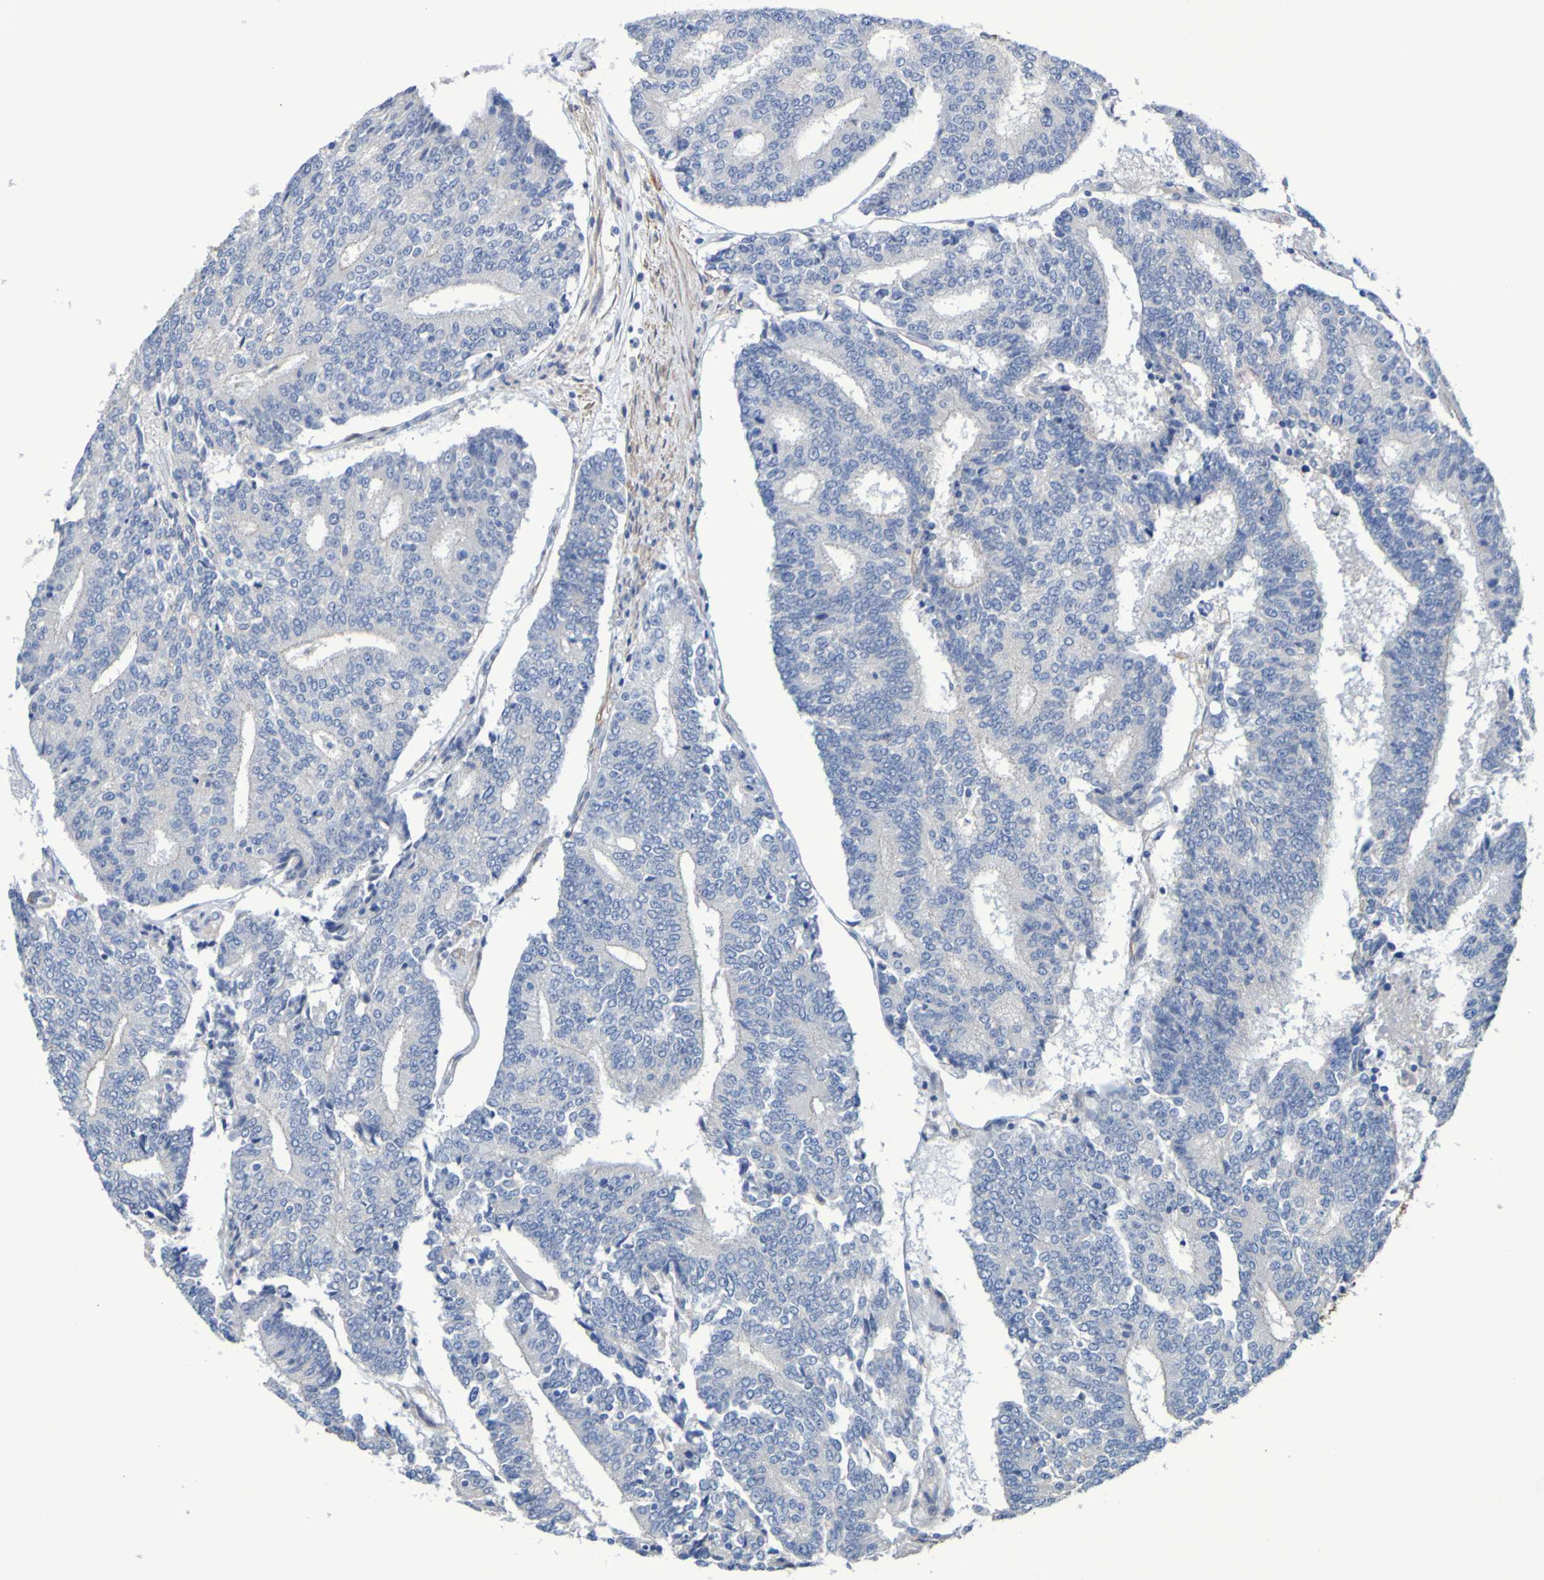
{"staining": {"intensity": "negative", "quantity": "none", "location": "none"}, "tissue": "prostate cancer", "cell_type": "Tumor cells", "image_type": "cancer", "snomed": [{"axis": "morphology", "description": "Normal tissue, NOS"}, {"axis": "morphology", "description": "Adenocarcinoma, High grade"}, {"axis": "topography", "description": "Prostate"}, {"axis": "topography", "description": "Seminal veicle"}], "caption": "This is a image of immunohistochemistry staining of prostate cancer (high-grade adenocarcinoma), which shows no positivity in tumor cells.", "gene": "SRPRB", "patient": {"sex": "male", "age": 55}}